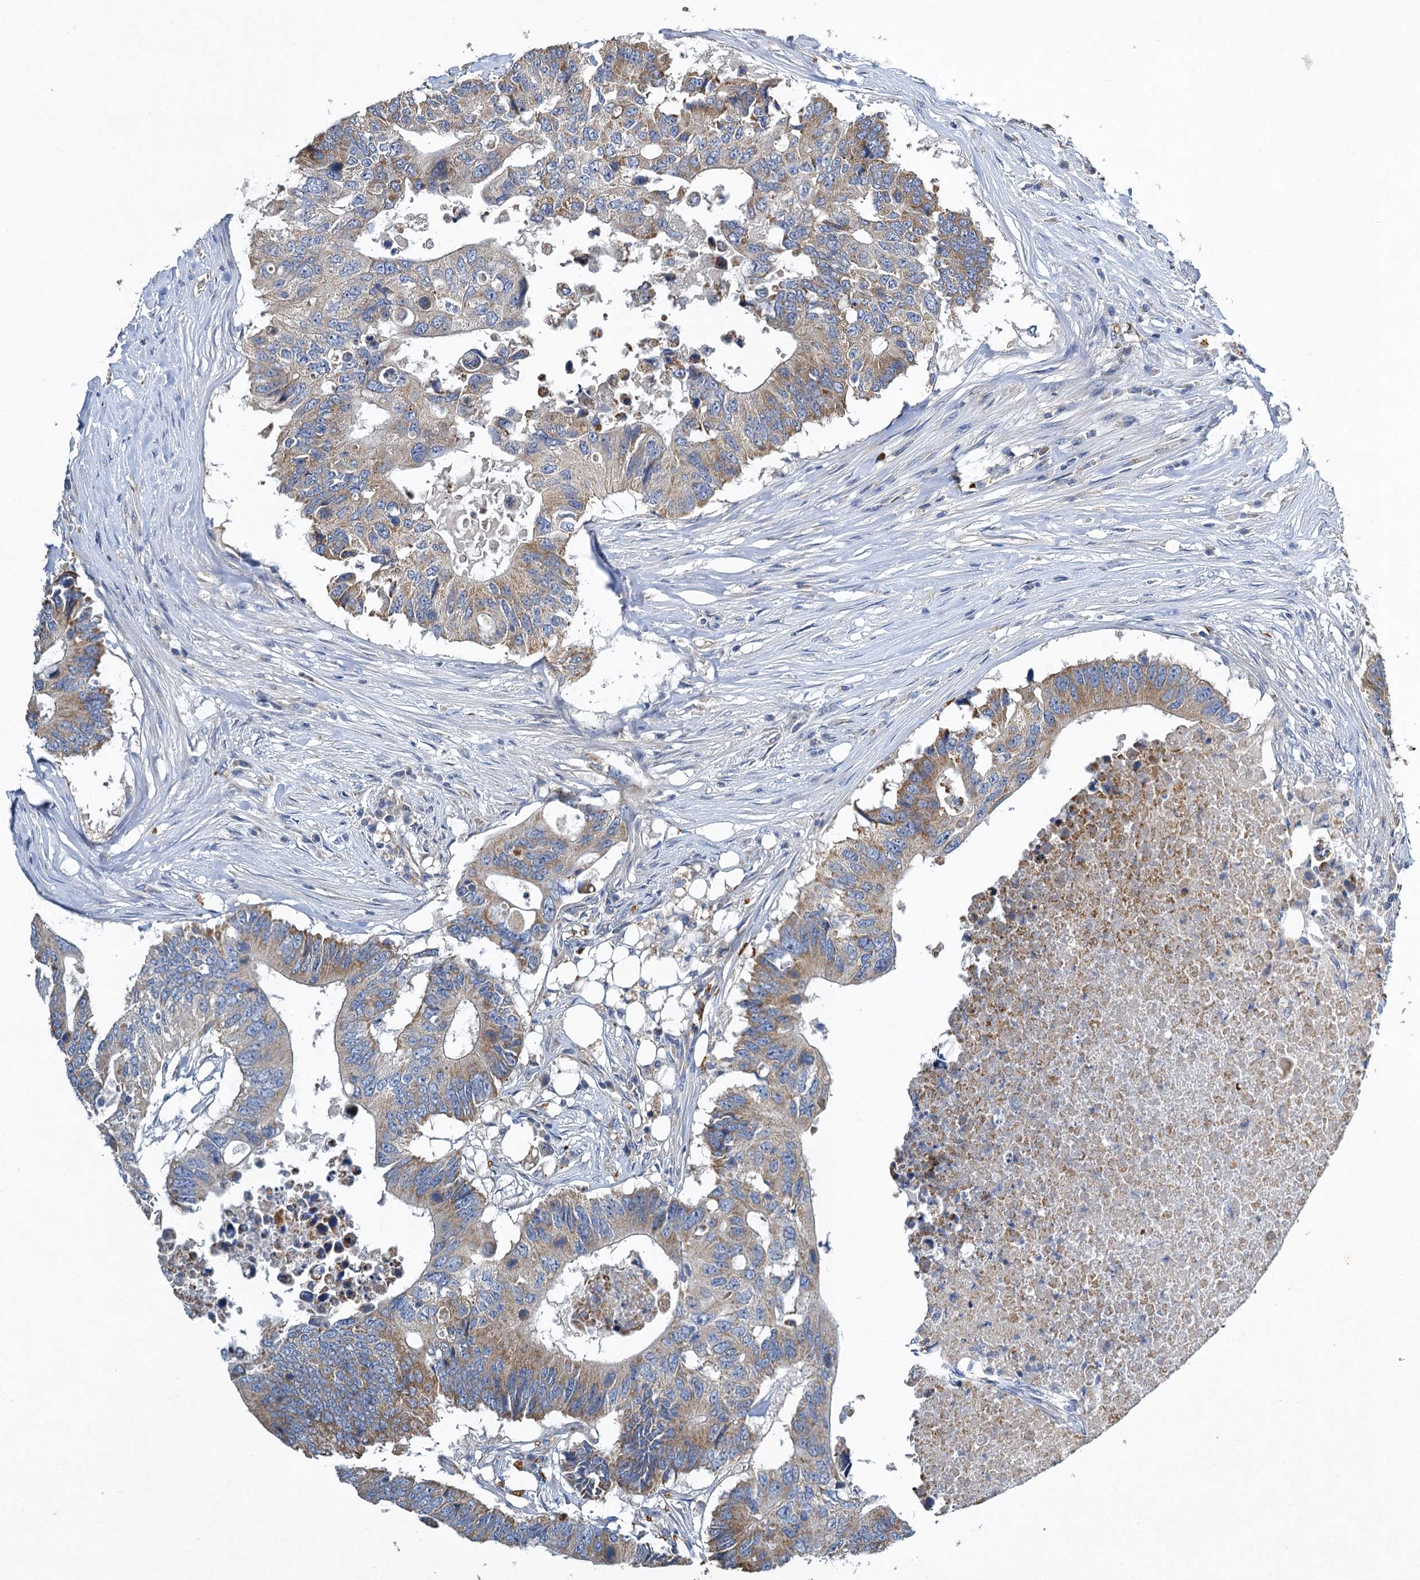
{"staining": {"intensity": "moderate", "quantity": "25%-75%", "location": "cytoplasmic/membranous"}, "tissue": "colorectal cancer", "cell_type": "Tumor cells", "image_type": "cancer", "snomed": [{"axis": "morphology", "description": "Adenocarcinoma, NOS"}, {"axis": "topography", "description": "Colon"}], "caption": "An image of human colorectal cancer stained for a protein demonstrates moderate cytoplasmic/membranous brown staining in tumor cells. (DAB (3,3'-diaminobenzidine) = brown stain, brightfield microscopy at high magnification).", "gene": "BCS1L", "patient": {"sex": "male", "age": 71}}